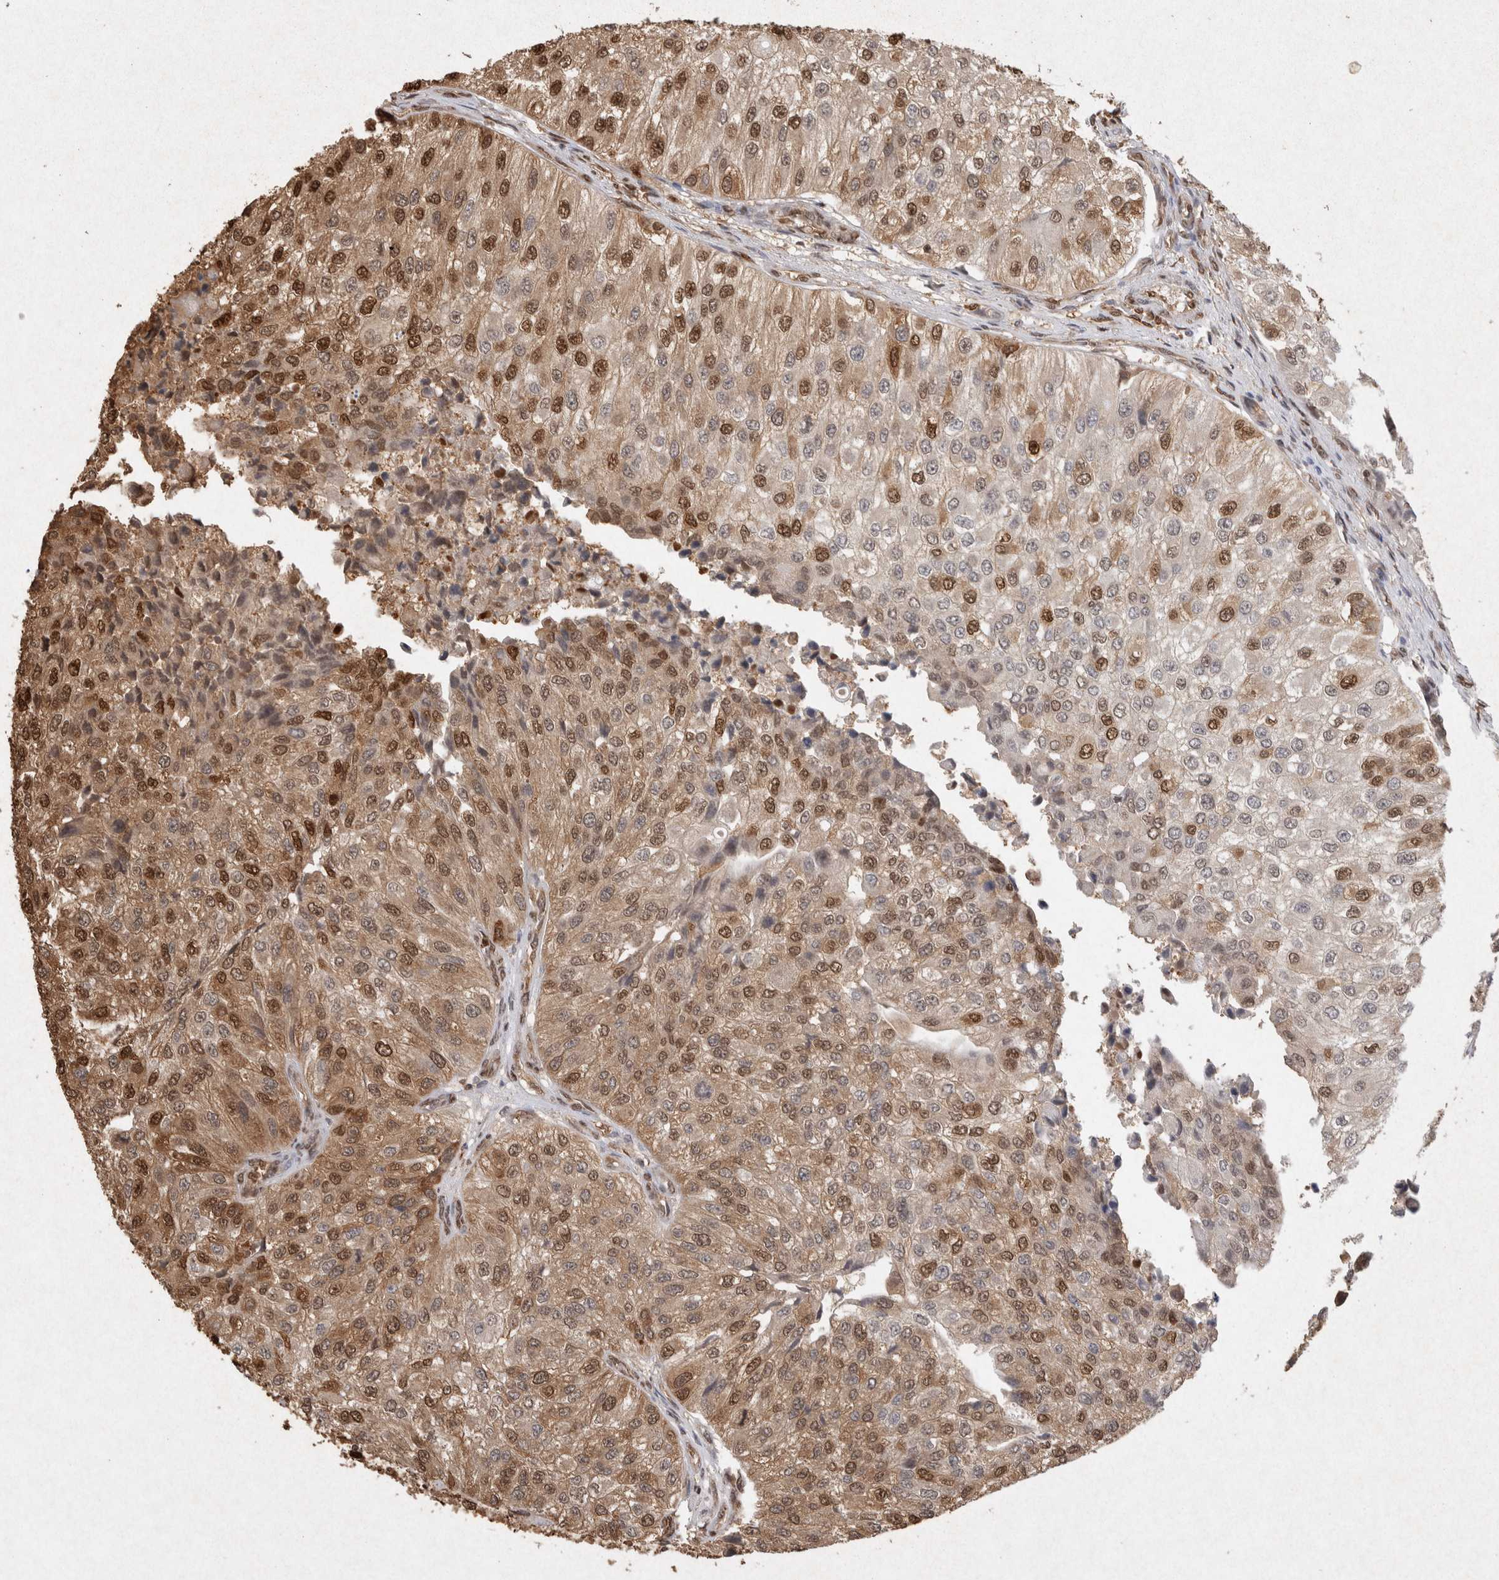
{"staining": {"intensity": "moderate", "quantity": ">75%", "location": "cytoplasmic/membranous,nuclear"}, "tissue": "urothelial cancer", "cell_type": "Tumor cells", "image_type": "cancer", "snomed": [{"axis": "morphology", "description": "Urothelial carcinoma, High grade"}, {"axis": "topography", "description": "Kidney"}, {"axis": "topography", "description": "Urinary bladder"}], "caption": "High-power microscopy captured an immunohistochemistry image of urothelial cancer, revealing moderate cytoplasmic/membranous and nuclear positivity in about >75% of tumor cells.", "gene": "HDGF", "patient": {"sex": "male", "age": 77}}